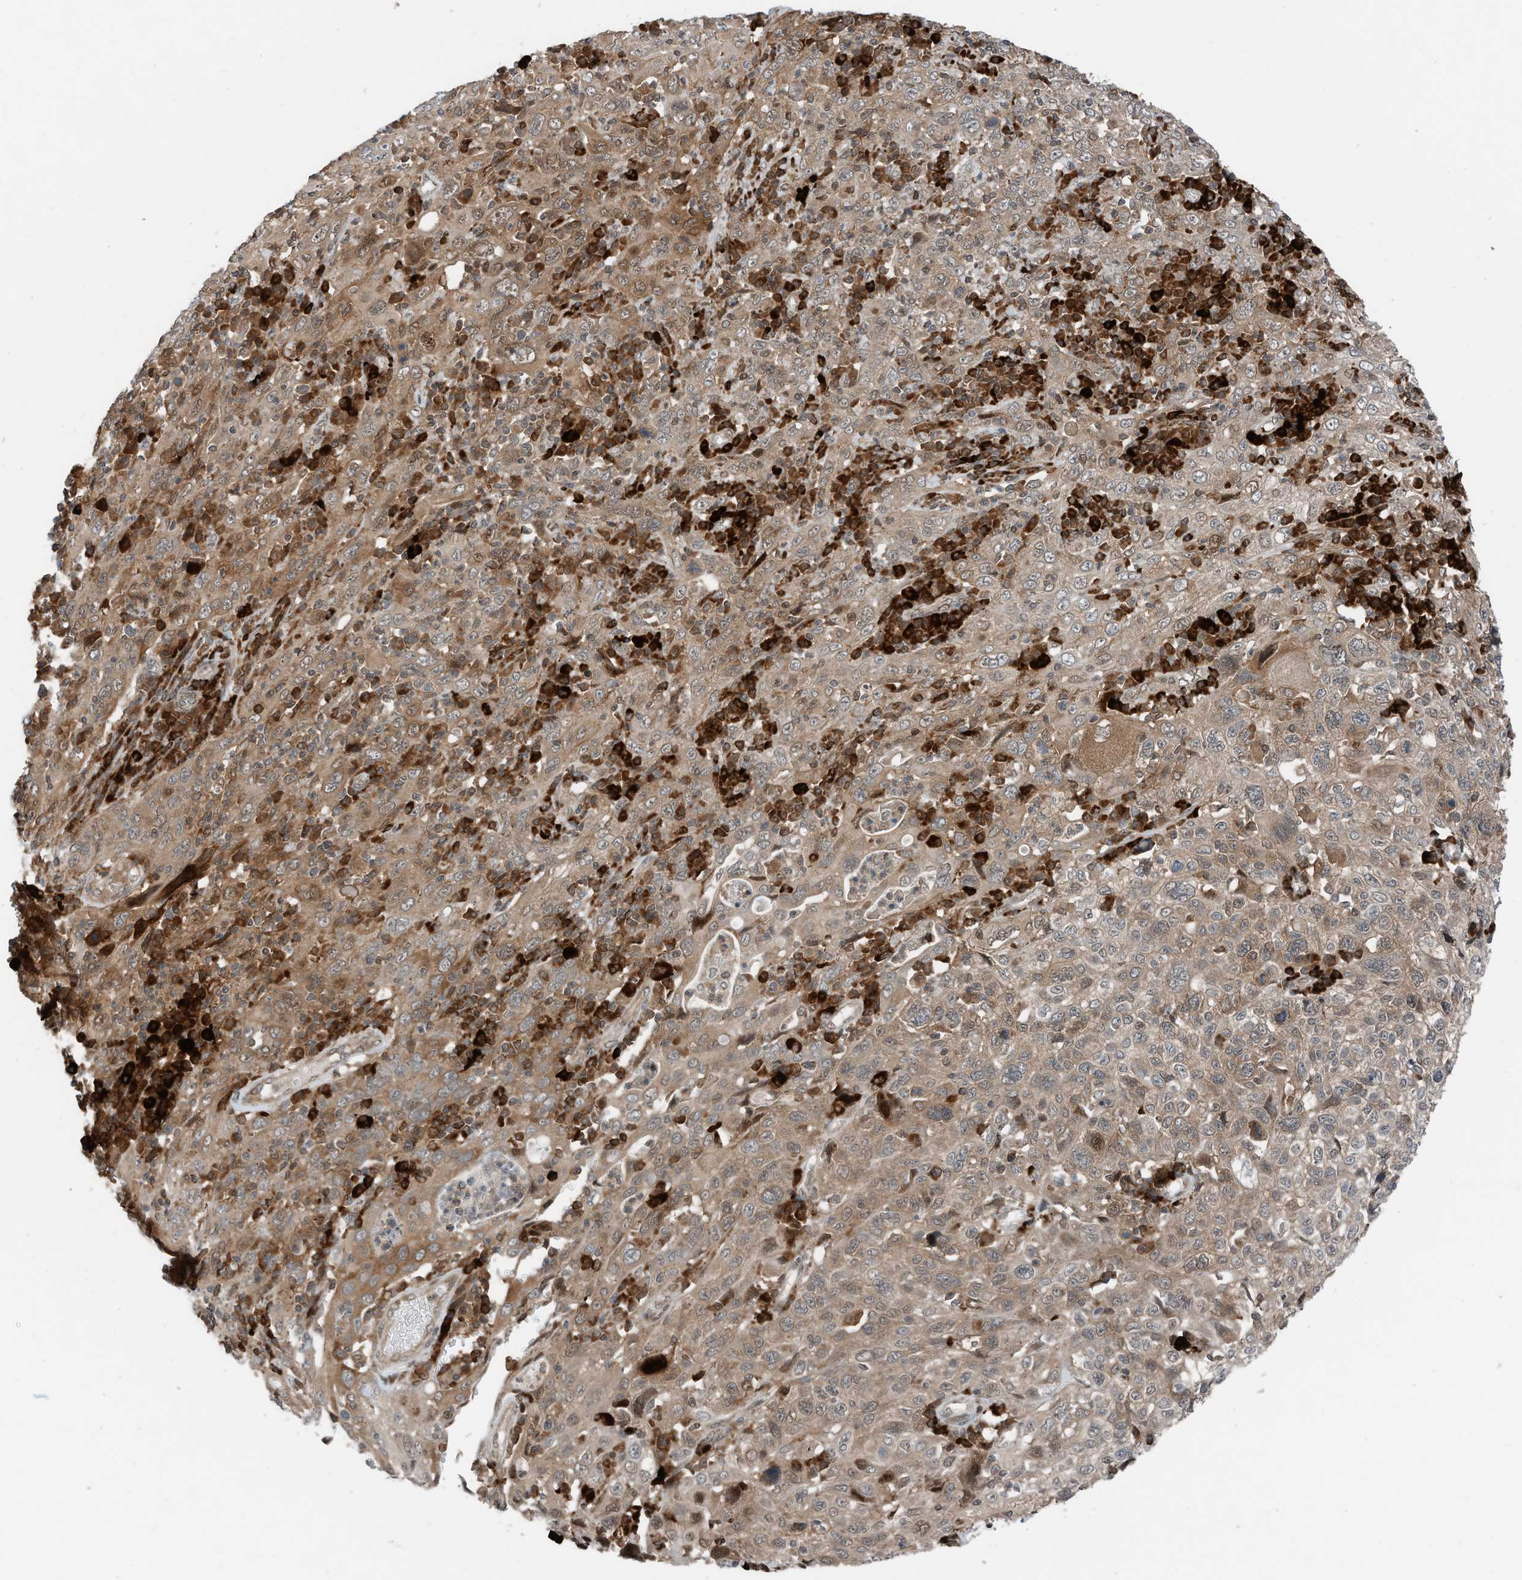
{"staining": {"intensity": "moderate", "quantity": ">75%", "location": "cytoplasmic/membranous"}, "tissue": "cervical cancer", "cell_type": "Tumor cells", "image_type": "cancer", "snomed": [{"axis": "morphology", "description": "Squamous cell carcinoma, NOS"}, {"axis": "topography", "description": "Cervix"}], "caption": "An image showing moderate cytoplasmic/membranous staining in about >75% of tumor cells in cervical squamous cell carcinoma, as visualized by brown immunohistochemical staining.", "gene": "RMND1", "patient": {"sex": "female", "age": 46}}